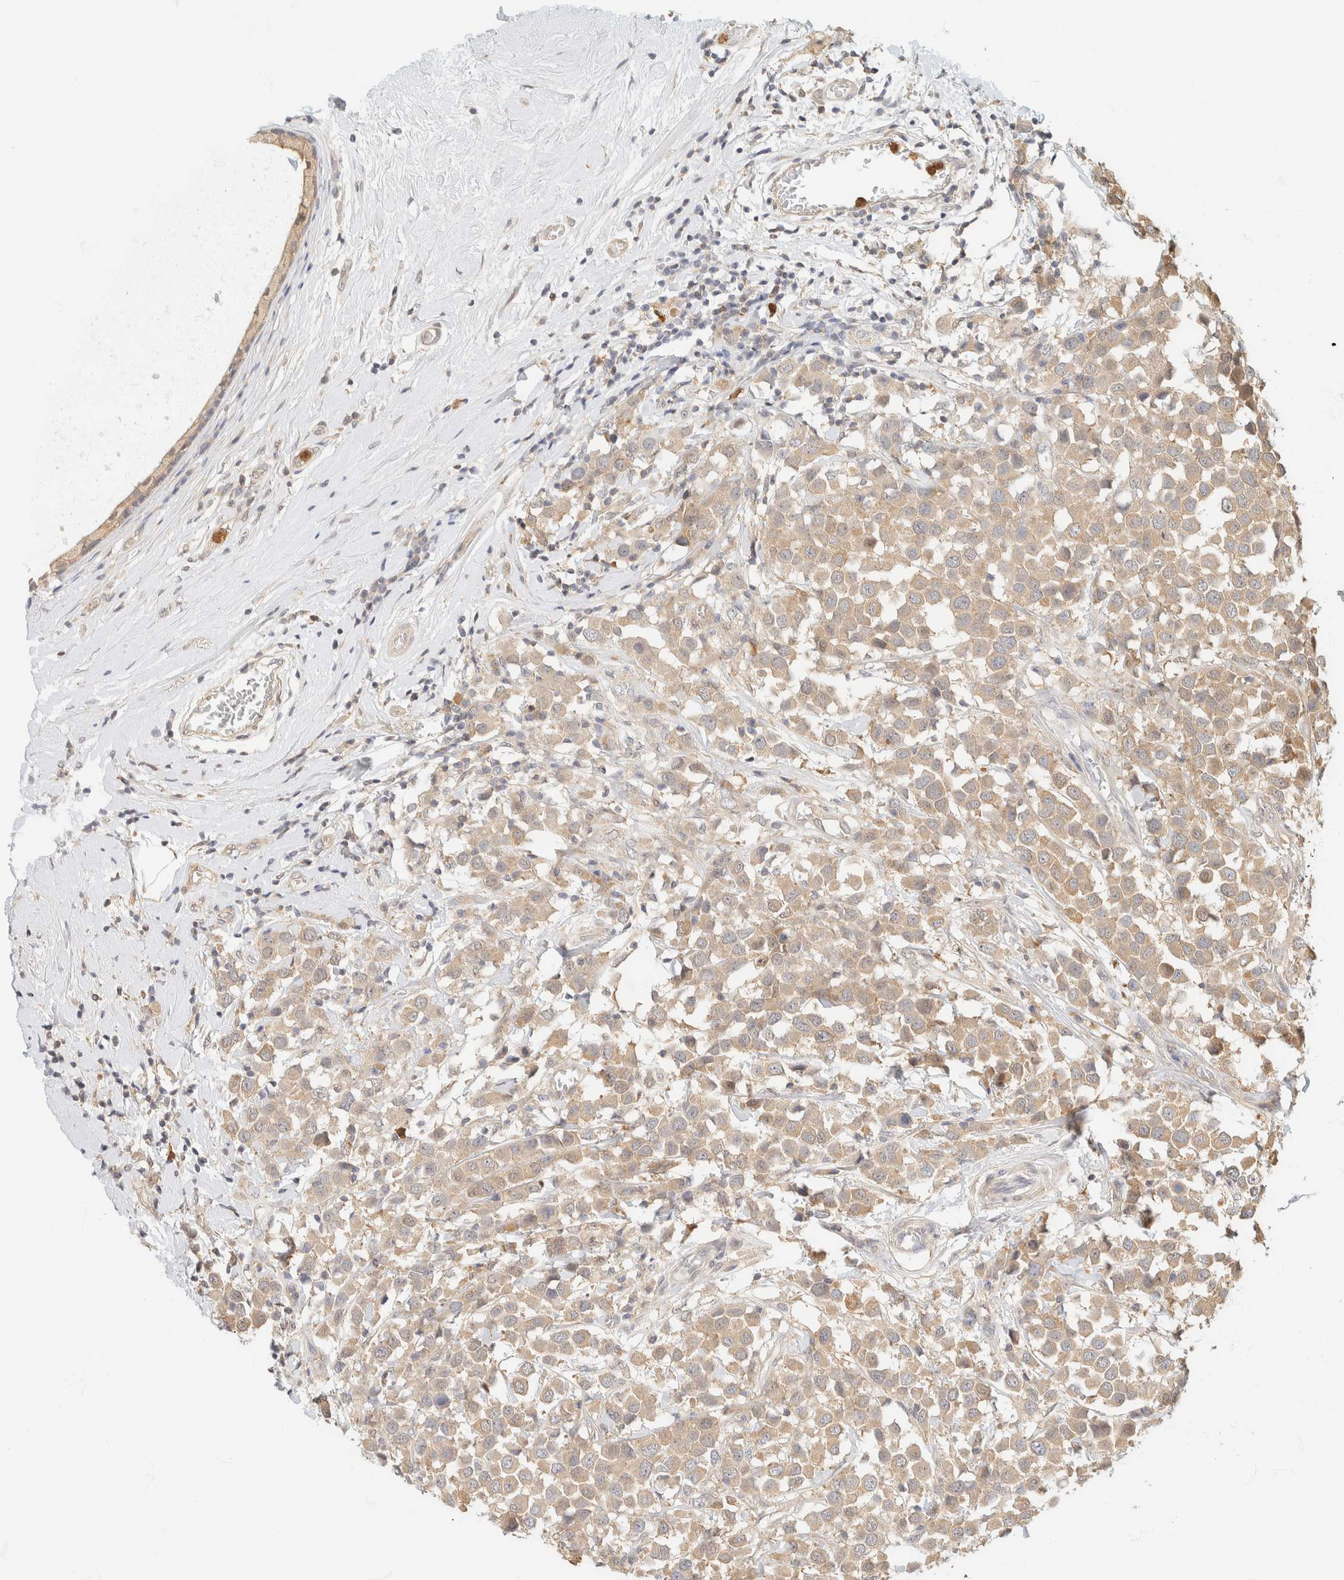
{"staining": {"intensity": "weak", "quantity": ">75%", "location": "cytoplasmic/membranous"}, "tissue": "breast cancer", "cell_type": "Tumor cells", "image_type": "cancer", "snomed": [{"axis": "morphology", "description": "Duct carcinoma"}, {"axis": "topography", "description": "Breast"}], "caption": "Breast infiltrating ductal carcinoma tissue exhibits weak cytoplasmic/membranous staining in about >75% of tumor cells Ihc stains the protein of interest in brown and the nuclei are stained blue.", "gene": "GPI", "patient": {"sex": "female", "age": 61}}